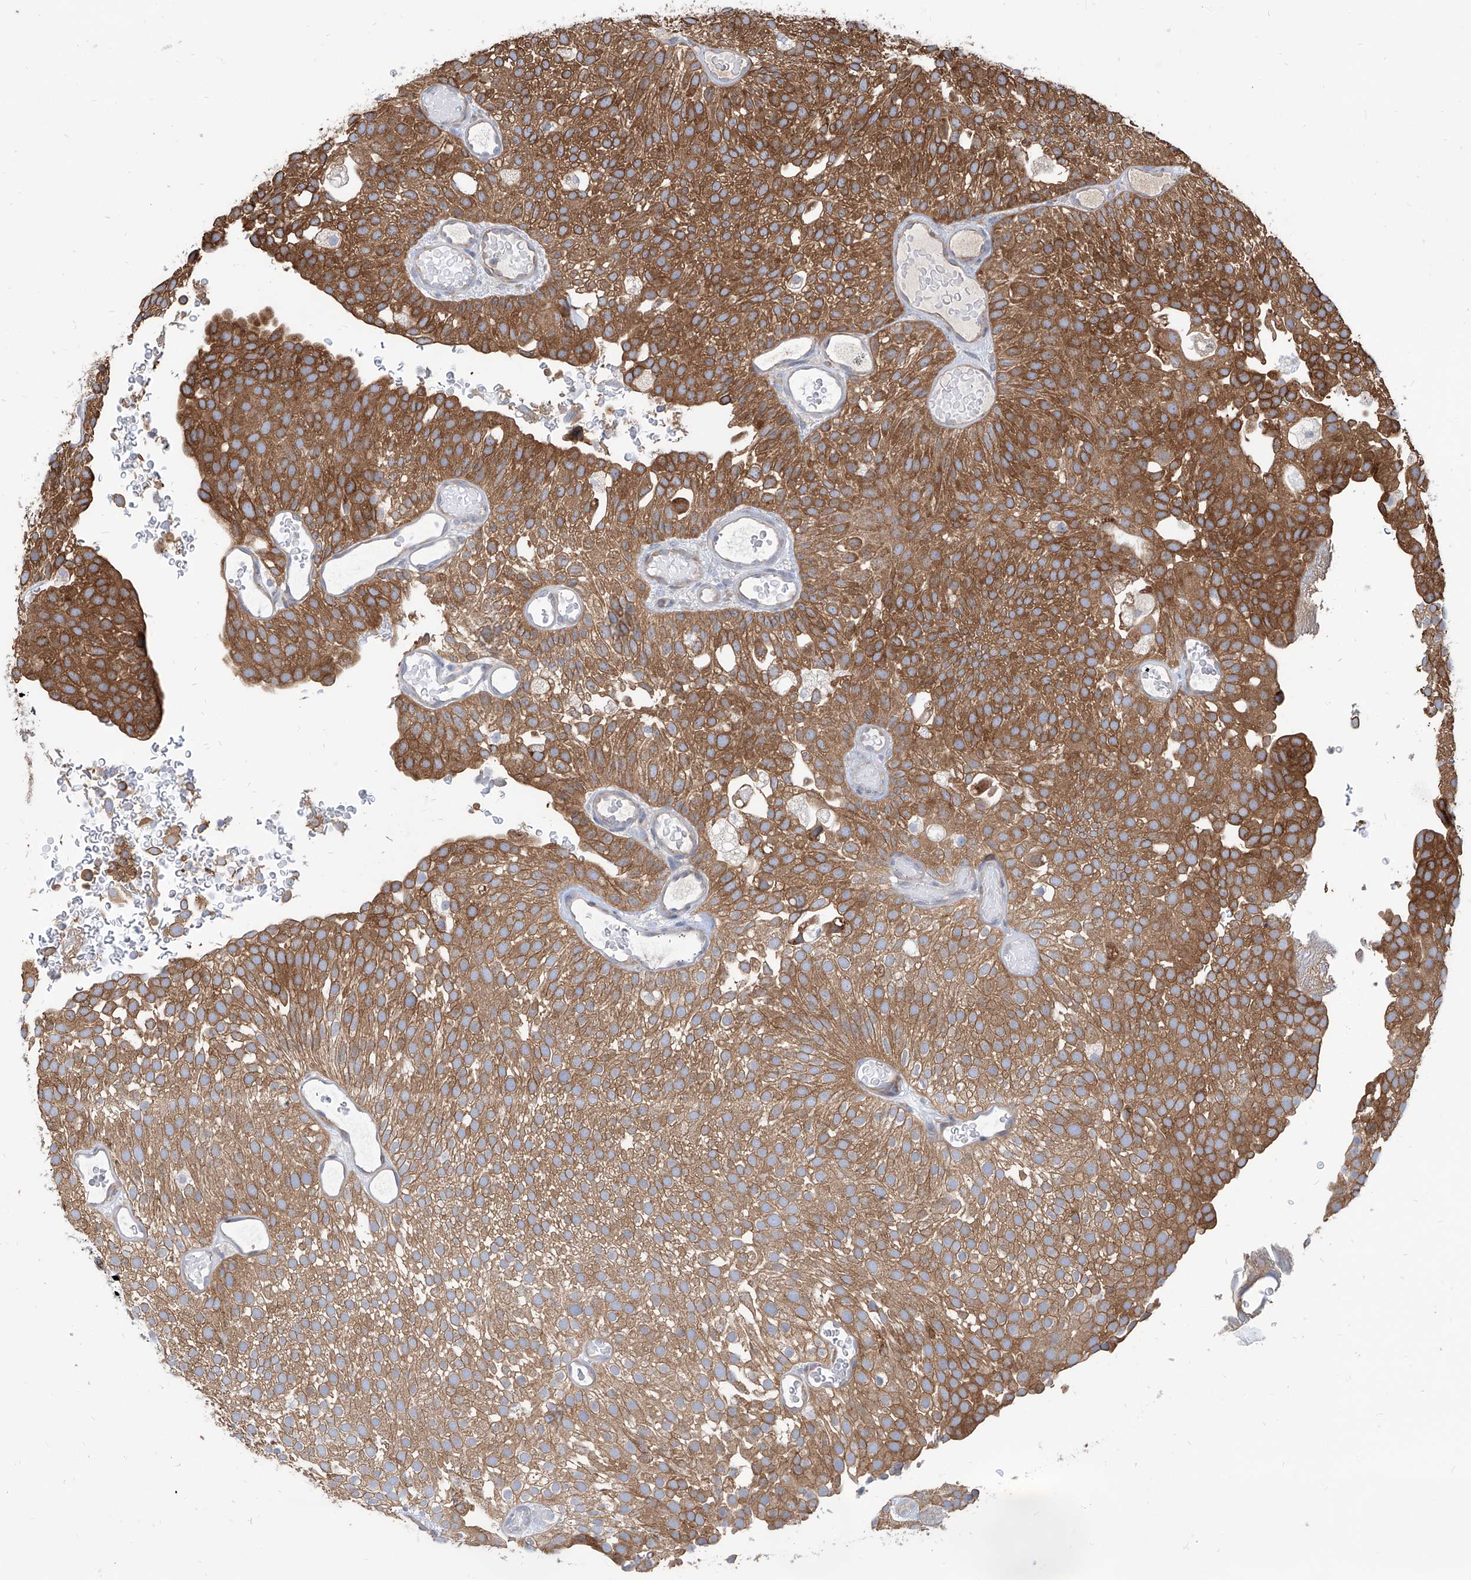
{"staining": {"intensity": "strong", "quantity": ">75%", "location": "cytoplasmic/membranous"}, "tissue": "urothelial cancer", "cell_type": "Tumor cells", "image_type": "cancer", "snomed": [{"axis": "morphology", "description": "Urothelial carcinoma, Low grade"}, {"axis": "topography", "description": "Urinary bladder"}], "caption": "An image of human urothelial cancer stained for a protein demonstrates strong cytoplasmic/membranous brown staining in tumor cells. (Stains: DAB in brown, nuclei in blue, Microscopy: brightfield microscopy at high magnification).", "gene": "FAM83B", "patient": {"sex": "male", "age": 78}}